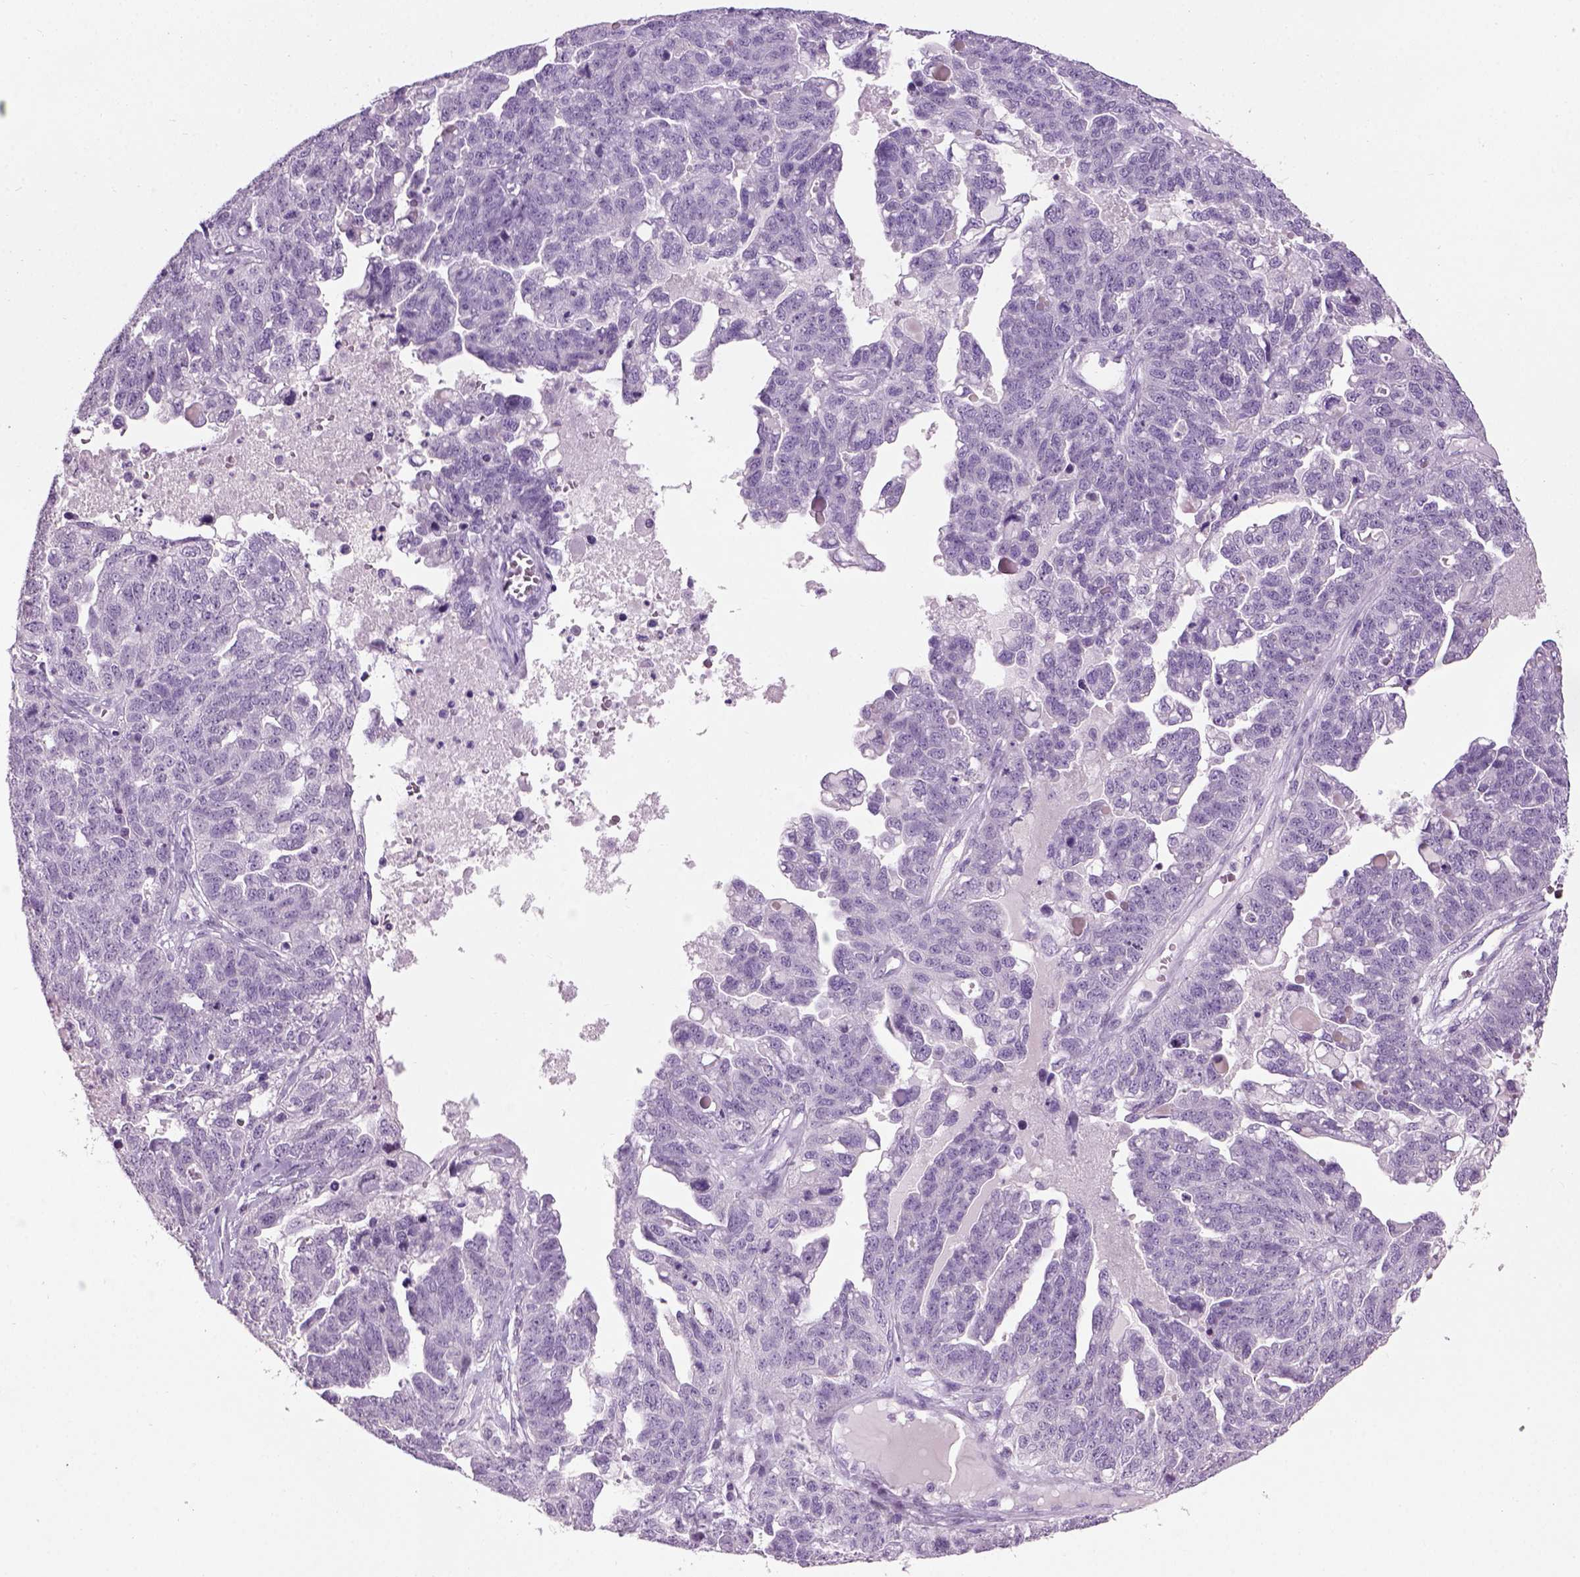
{"staining": {"intensity": "negative", "quantity": "none", "location": "none"}, "tissue": "ovarian cancer", "cell_type": "Tumor cells", "image_type": "cancer", "snomed": [{"axis": "morphology", "description": "Cystadenocarcinoma, serous, NOS"}, {"axis": "topography", "description": "Ovary"}], "caption": "IHC micrograph of neoplastic tissue: ovarian cancer (serous cystadenocarcinoma) stained with DAB (3,3'-diaminobenzidine) exhibits no significant protein staining in tumor cells. The staining was performed using DAB to visualize the protein expression in brown, while the nuclei were stained in blue with hematoxylin (Magnification: 20x).", "gene": "GABRB2", "patient": {"sex": "female", "age": 71}}